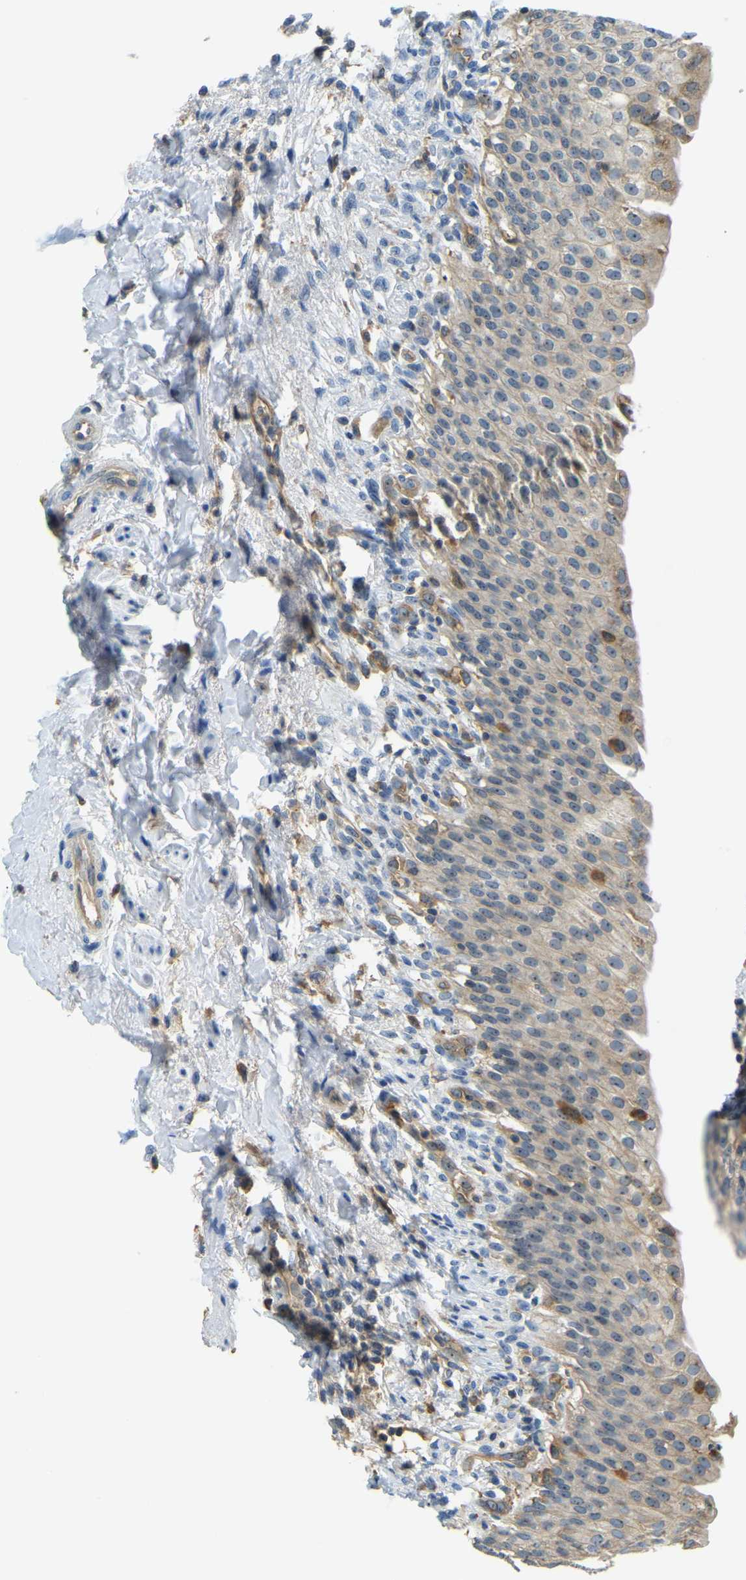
{"staining": {"intensity": "weak", "quantity": "25%-75%", "location": "cytoplasmic/membranous,nuclear"}, "tissue": "urinary bladder", "cell_type": "Urothelial cells", "image_type": "normal", "snomed": [{"axis": "morphology", "description": "Normal tissue, NOS"}, {"axis": "topography", "description": "Urinary bladder"}], "caption": "IHC micrograph of unremarkable human urinary bladder stained for a protein (brown), which reveals low levels of weak cytoplasmic/membranous,nuclear positivity in approximately 25%-75% of urothelial cells.", "gene": "RRP1", "patient": {"sex": "female", "age": 60}}